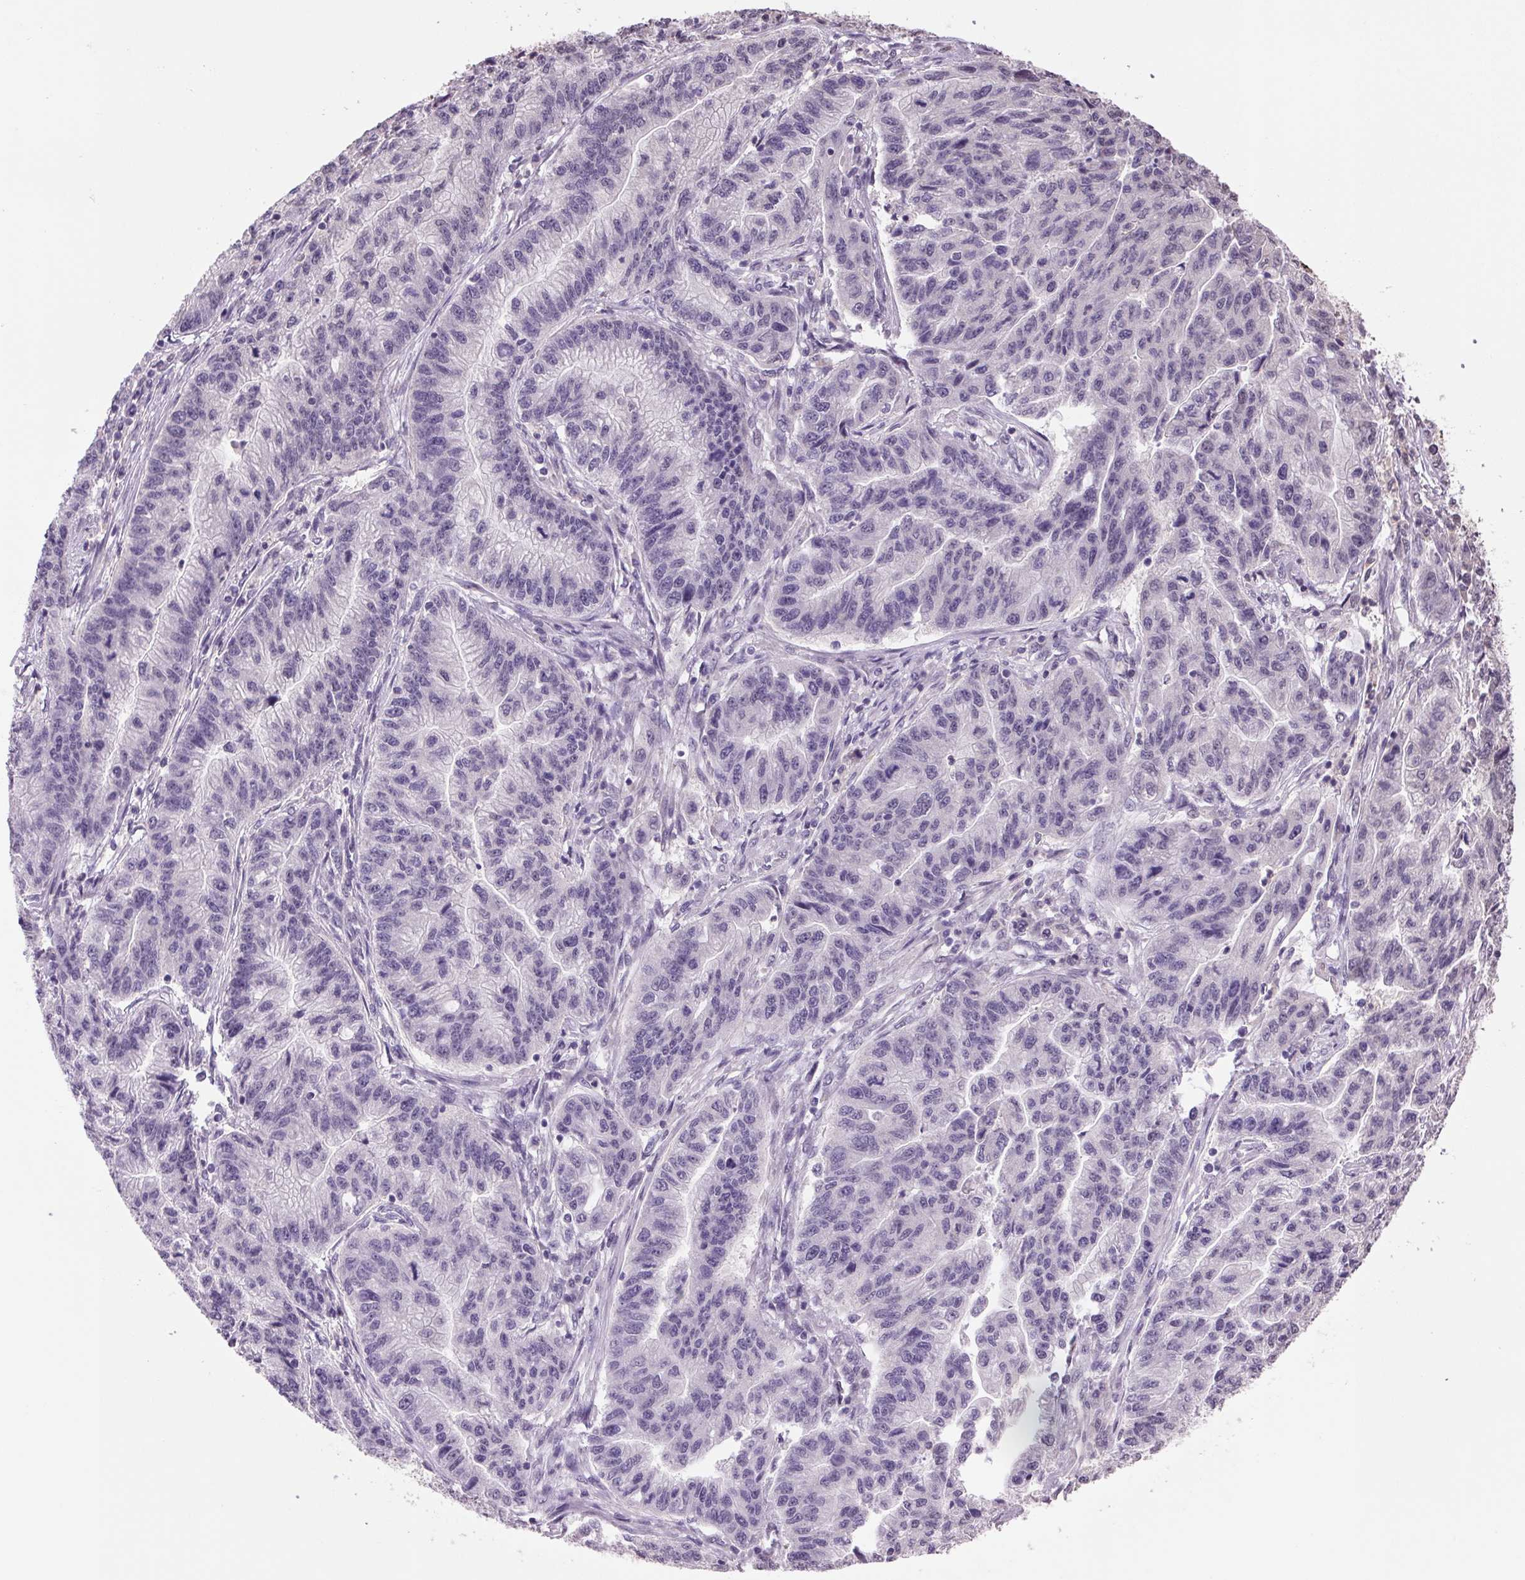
{"staining": {"intensity": "negative", "quantity": "none", "location": "none"}, "tissue": "stomach cancer", "cell_type": "Tumor cells", "image_type": "cancer", "snomed": [{"axis": "morphology", "description": "Adenocarcinoma, NOS"}, {"axis": "topography", "description": "Stomach"}], "caption": "This is an IHC photomicrograph of stomach adenocarcinoma. There is no positivity in tumor cells.", "gene": "VWA3B", "patient": {"sex": "male", "age": 83}}